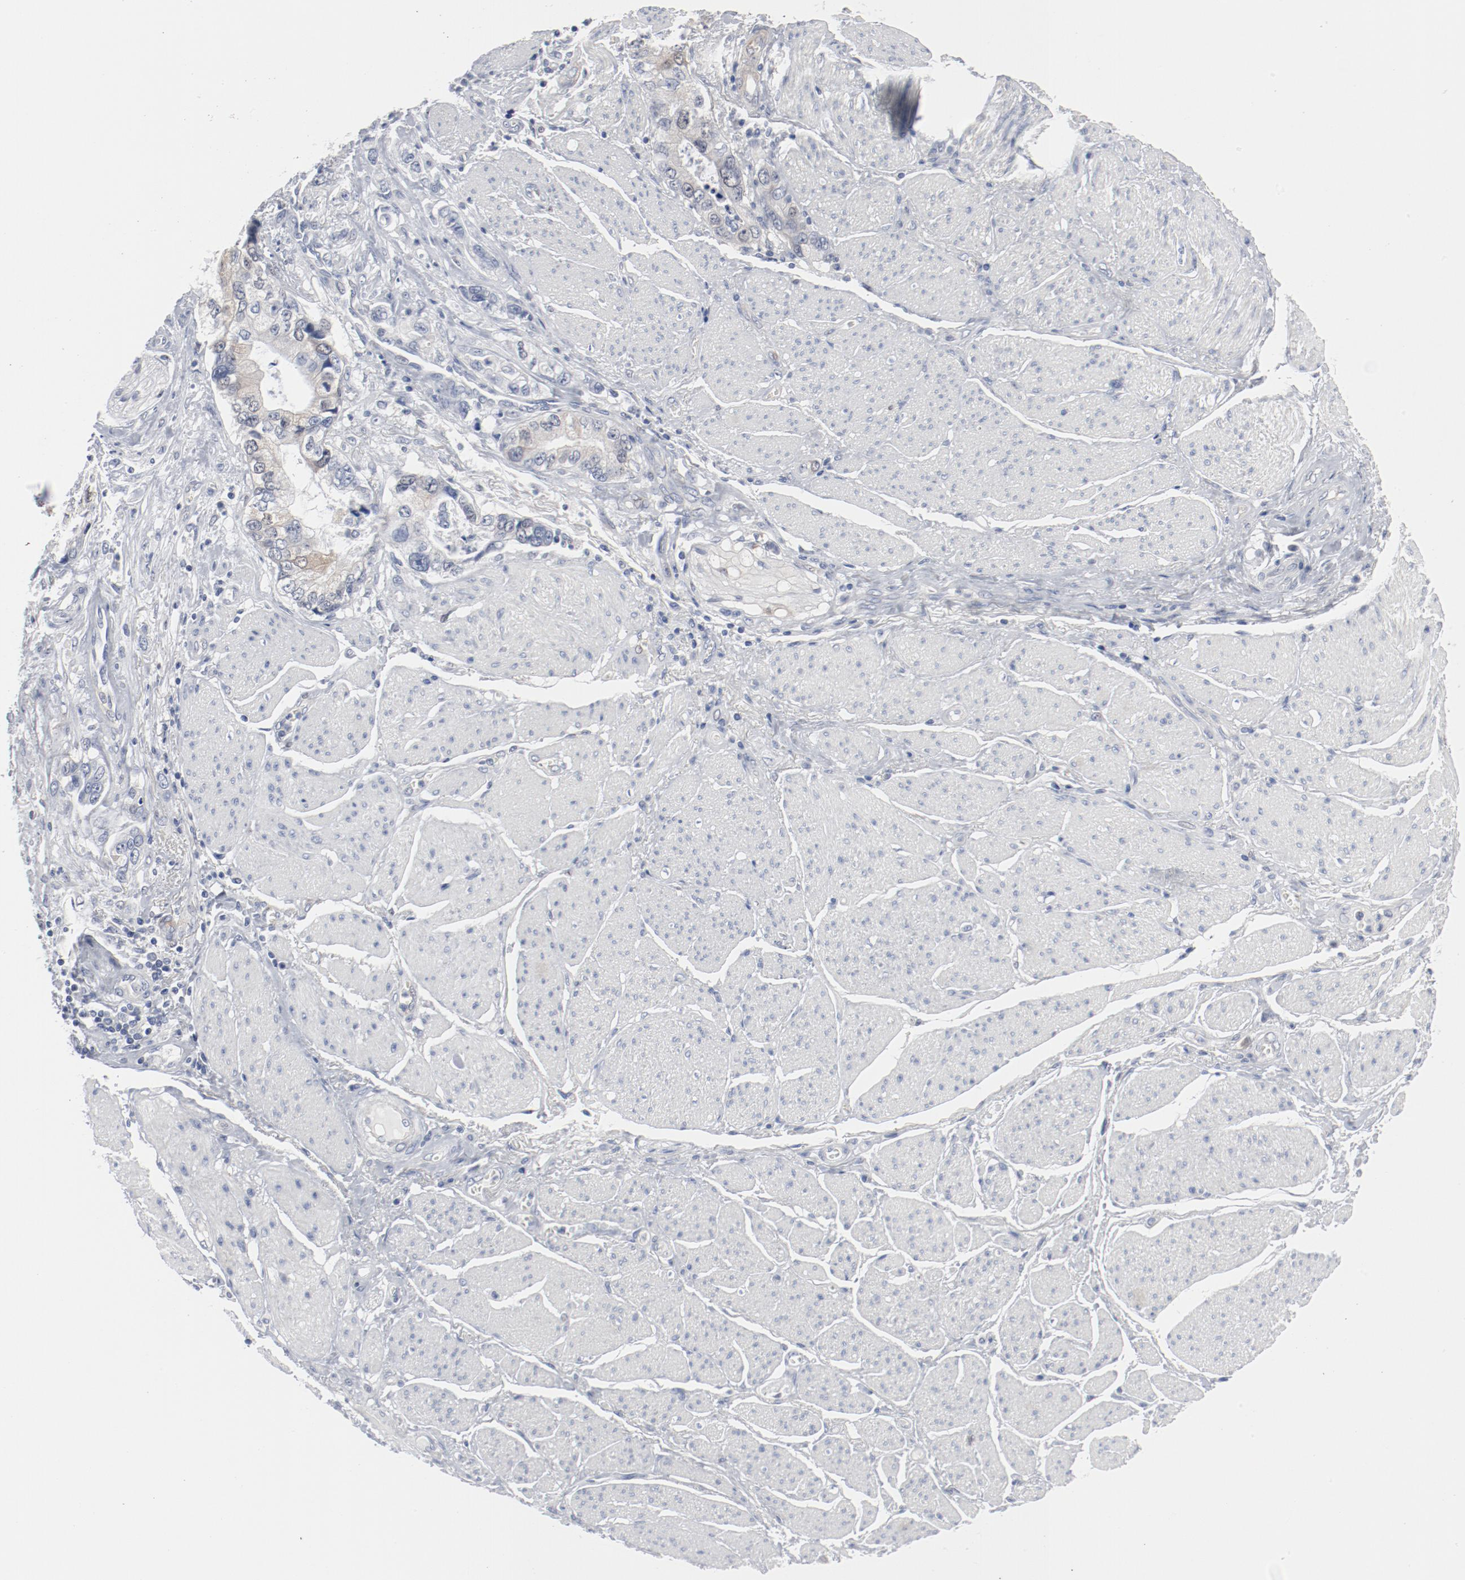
{"staining": {"intensity": "weak", "quantity": "<25%", "location": "cytoplasmic/membranous,nuclear"}, "tissue": "stomach cancer", "cell_type": "Tumor cells", "image_type": "cancer", "snomed": [{"axis": "morphology", "description": "Adenocarcinoma, NOS"}, {"axis": "topography", "description": "Pancreas"}, {"axis": "topography", "description": "Stomach, upper"}], "caption": "Immunohistochemistry (IHC) histopathology image of neoplastic tissue: stomach cancer (adenocarcinoma) stained with DAB exhibits no significant protein expression in tumor cells.", "gene": "CDK1", "patient": {"sex": "male", "age": 77}}